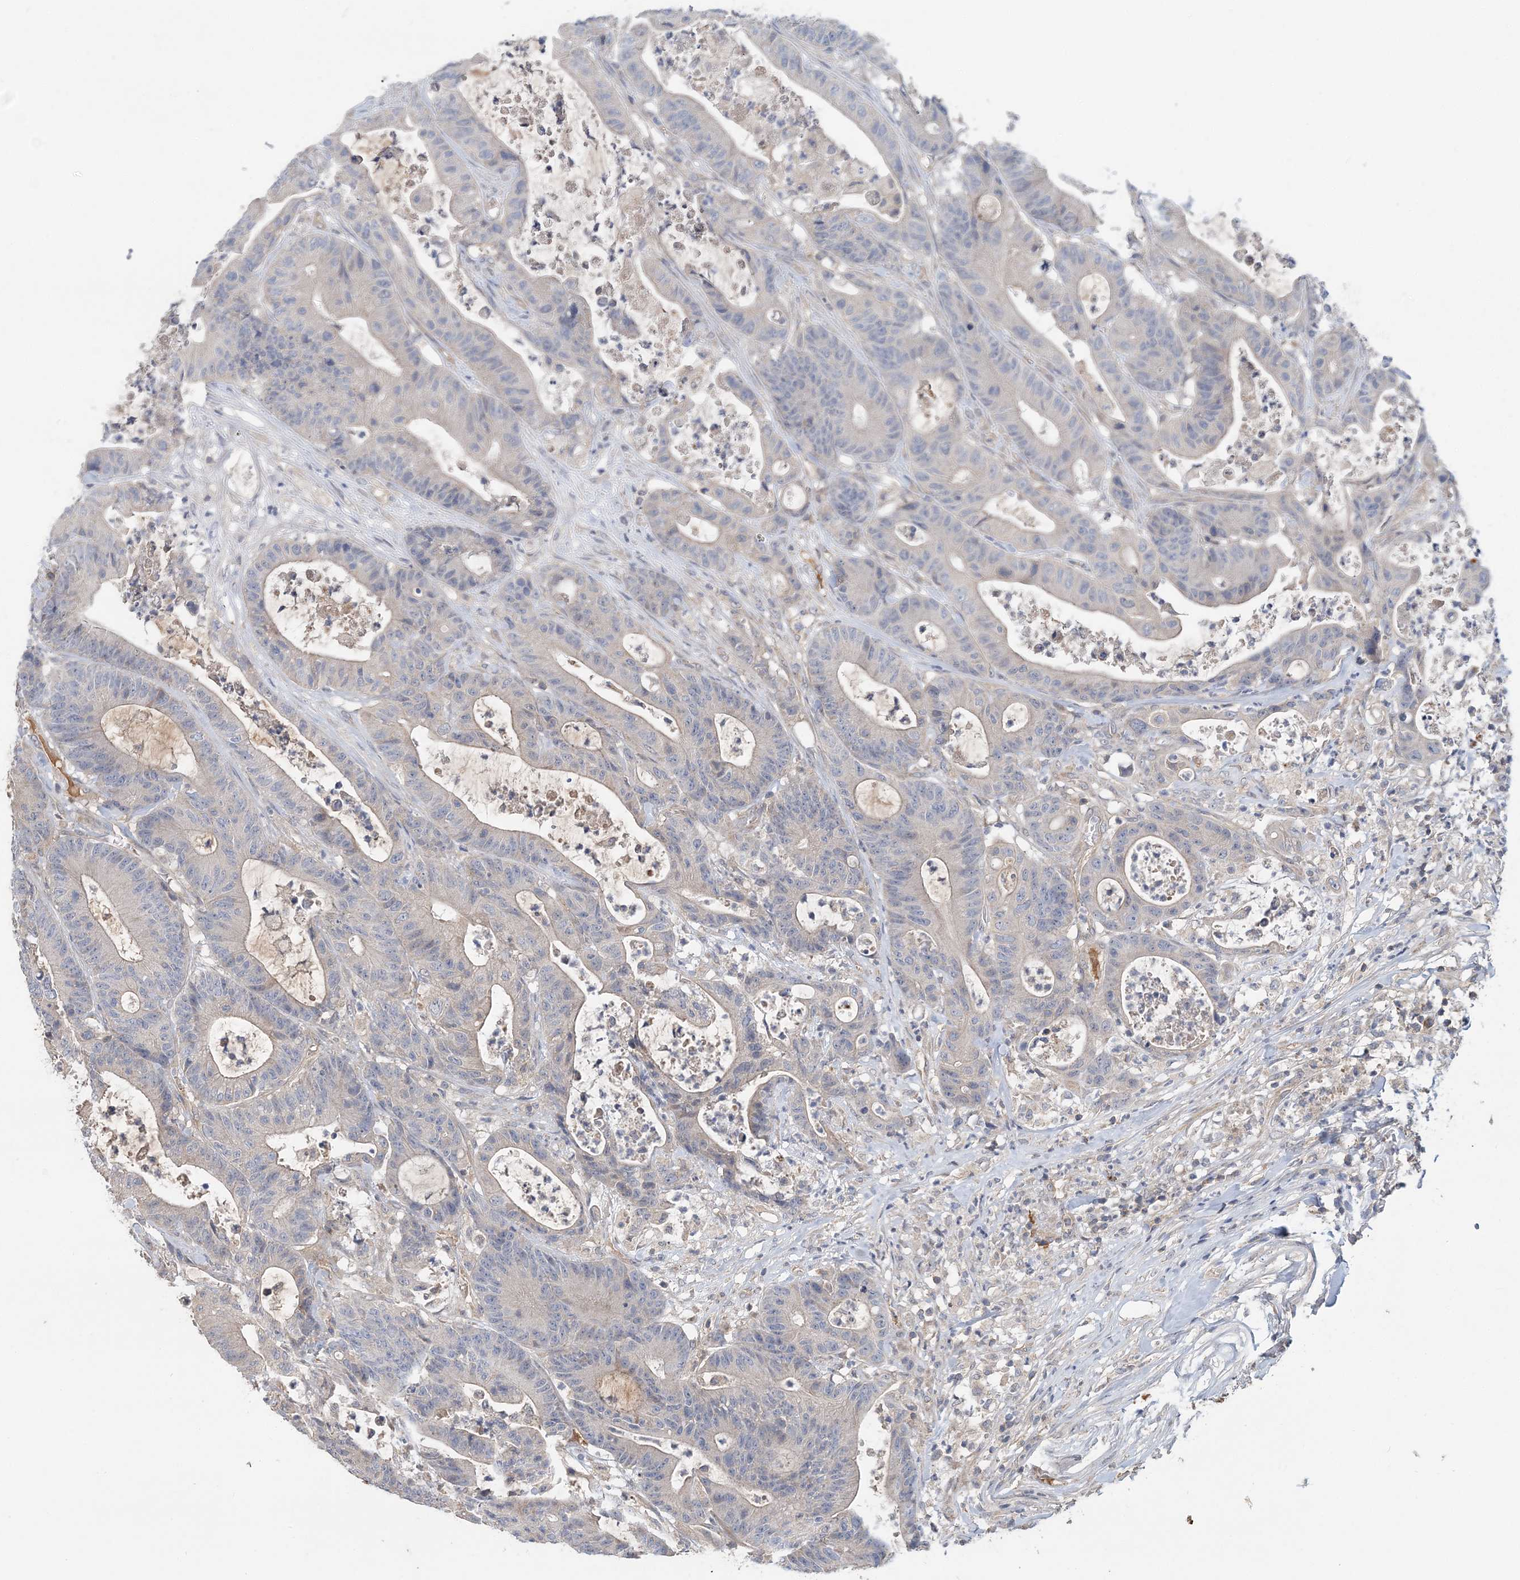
{"staining": {"intensity": "negative", "quantity": "none", "location": "none"}, "tissue": "colorectal cancer", "cell_type": "Tumor cells", "image_type": "cancer", "snomed": [{"axis": "morphology", "description": "Adenocarcinoma, NOS"}, {"axis": "topography", "description": "Colon"}], "caption": "A micrograph of colorectal adenocarcinoma stained for a protein exhibits no brown staining in tumor cells. (DAB (3,3'-diaminobenzidine) immunohistochemistry (IHC), high magnification).", "gene": "RNF25", "patient": {"sex": "female", "age": 84}}